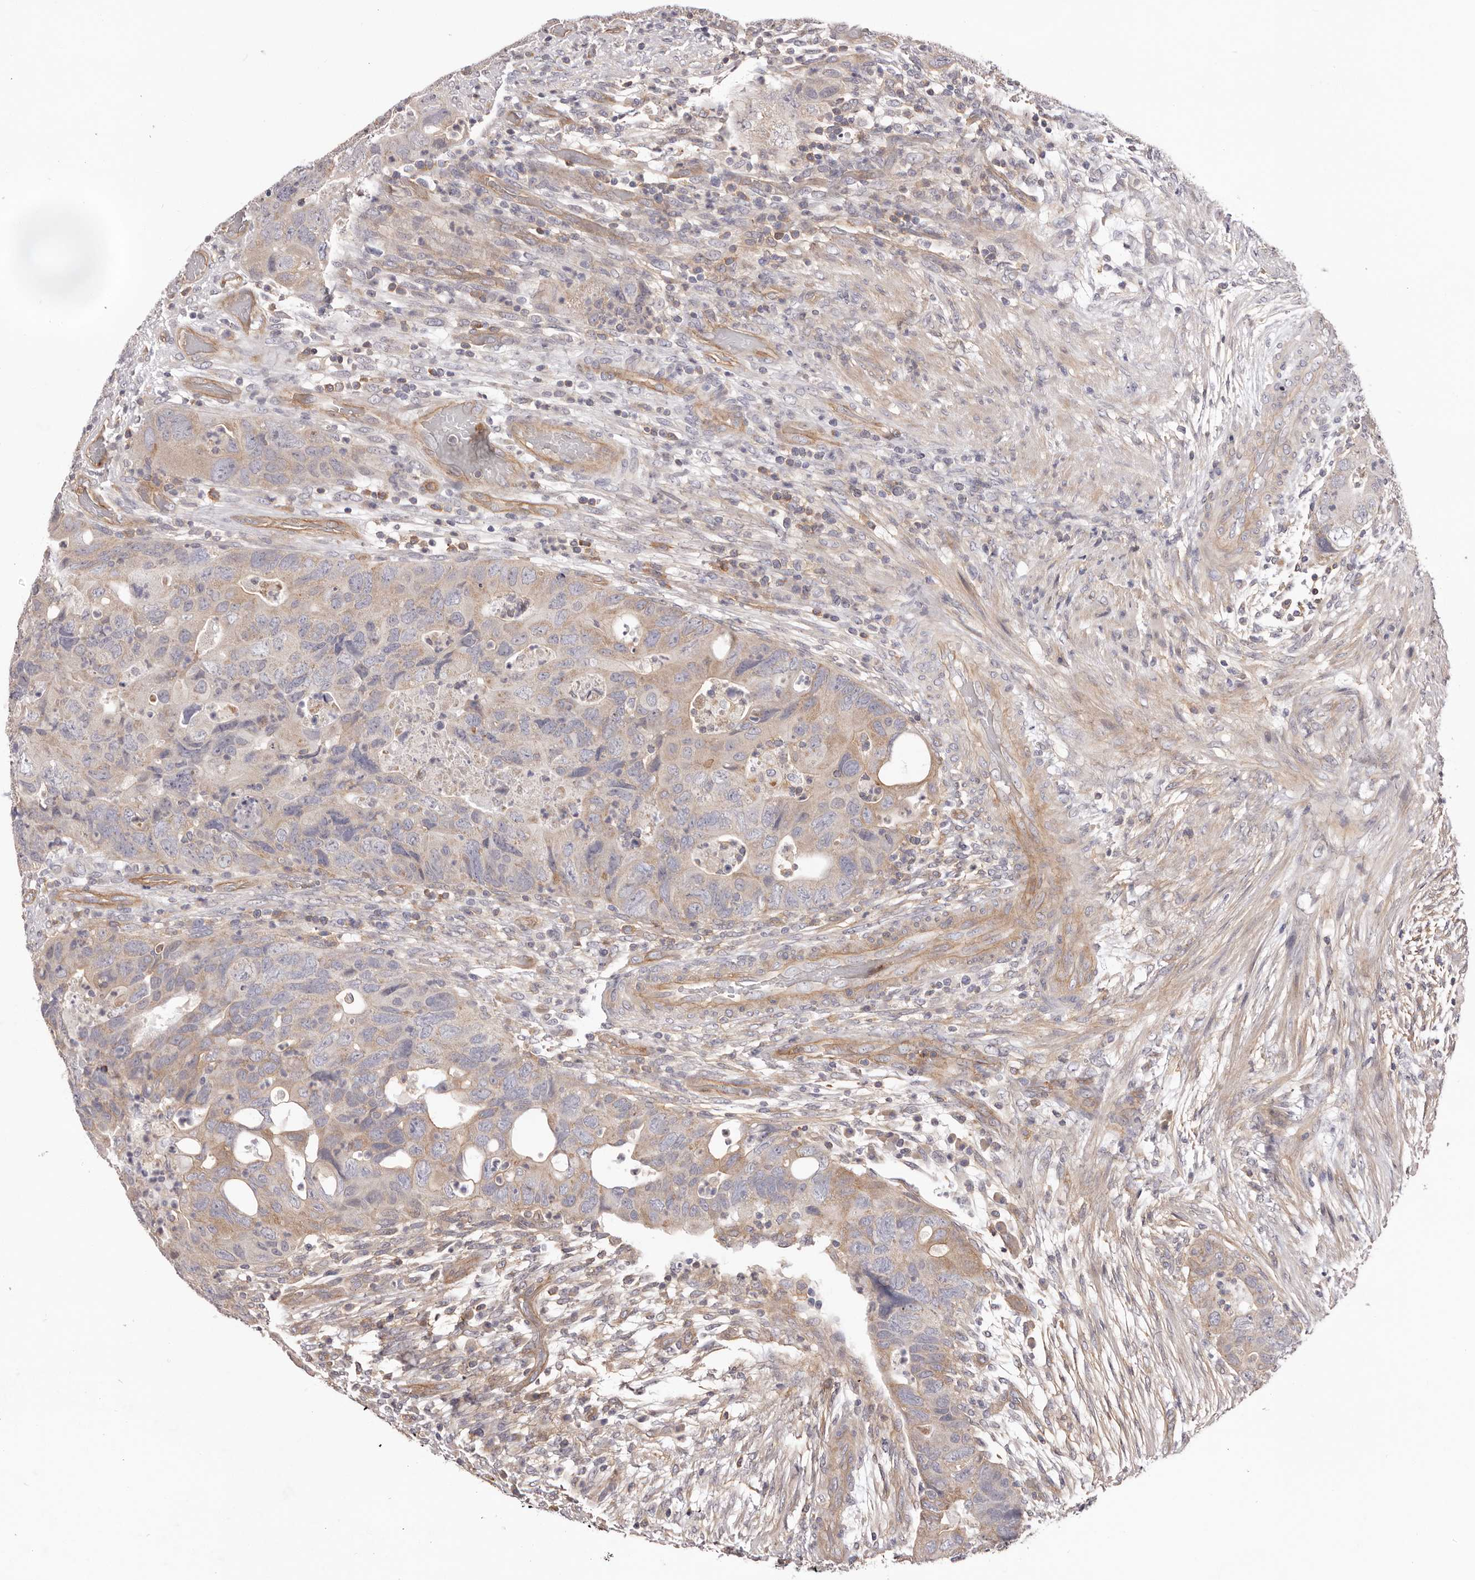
{"staining": {"intensity": "weak", "quantity": "25%-75%", "location": "cytoplasmic/membranous"}, "tissue": "colorectal cancer", "cell_type": "Tumor cells", "image_type": "cancer", "snomed": [{"axis": "morphology", "description": "Adenocarcinoma, NOS"}, {"axis": "topography", "description": "Rectum"}], "caption": "Approximately 25%-75% of tumor cells in adenocarcinoma (colorectal) exhibit weak cytoplasmic/membranous protein expression as visualized by brown immunohistochemical staining.", "gene": "DMRT2", "patient": {"sex": "male", "age": 63}}